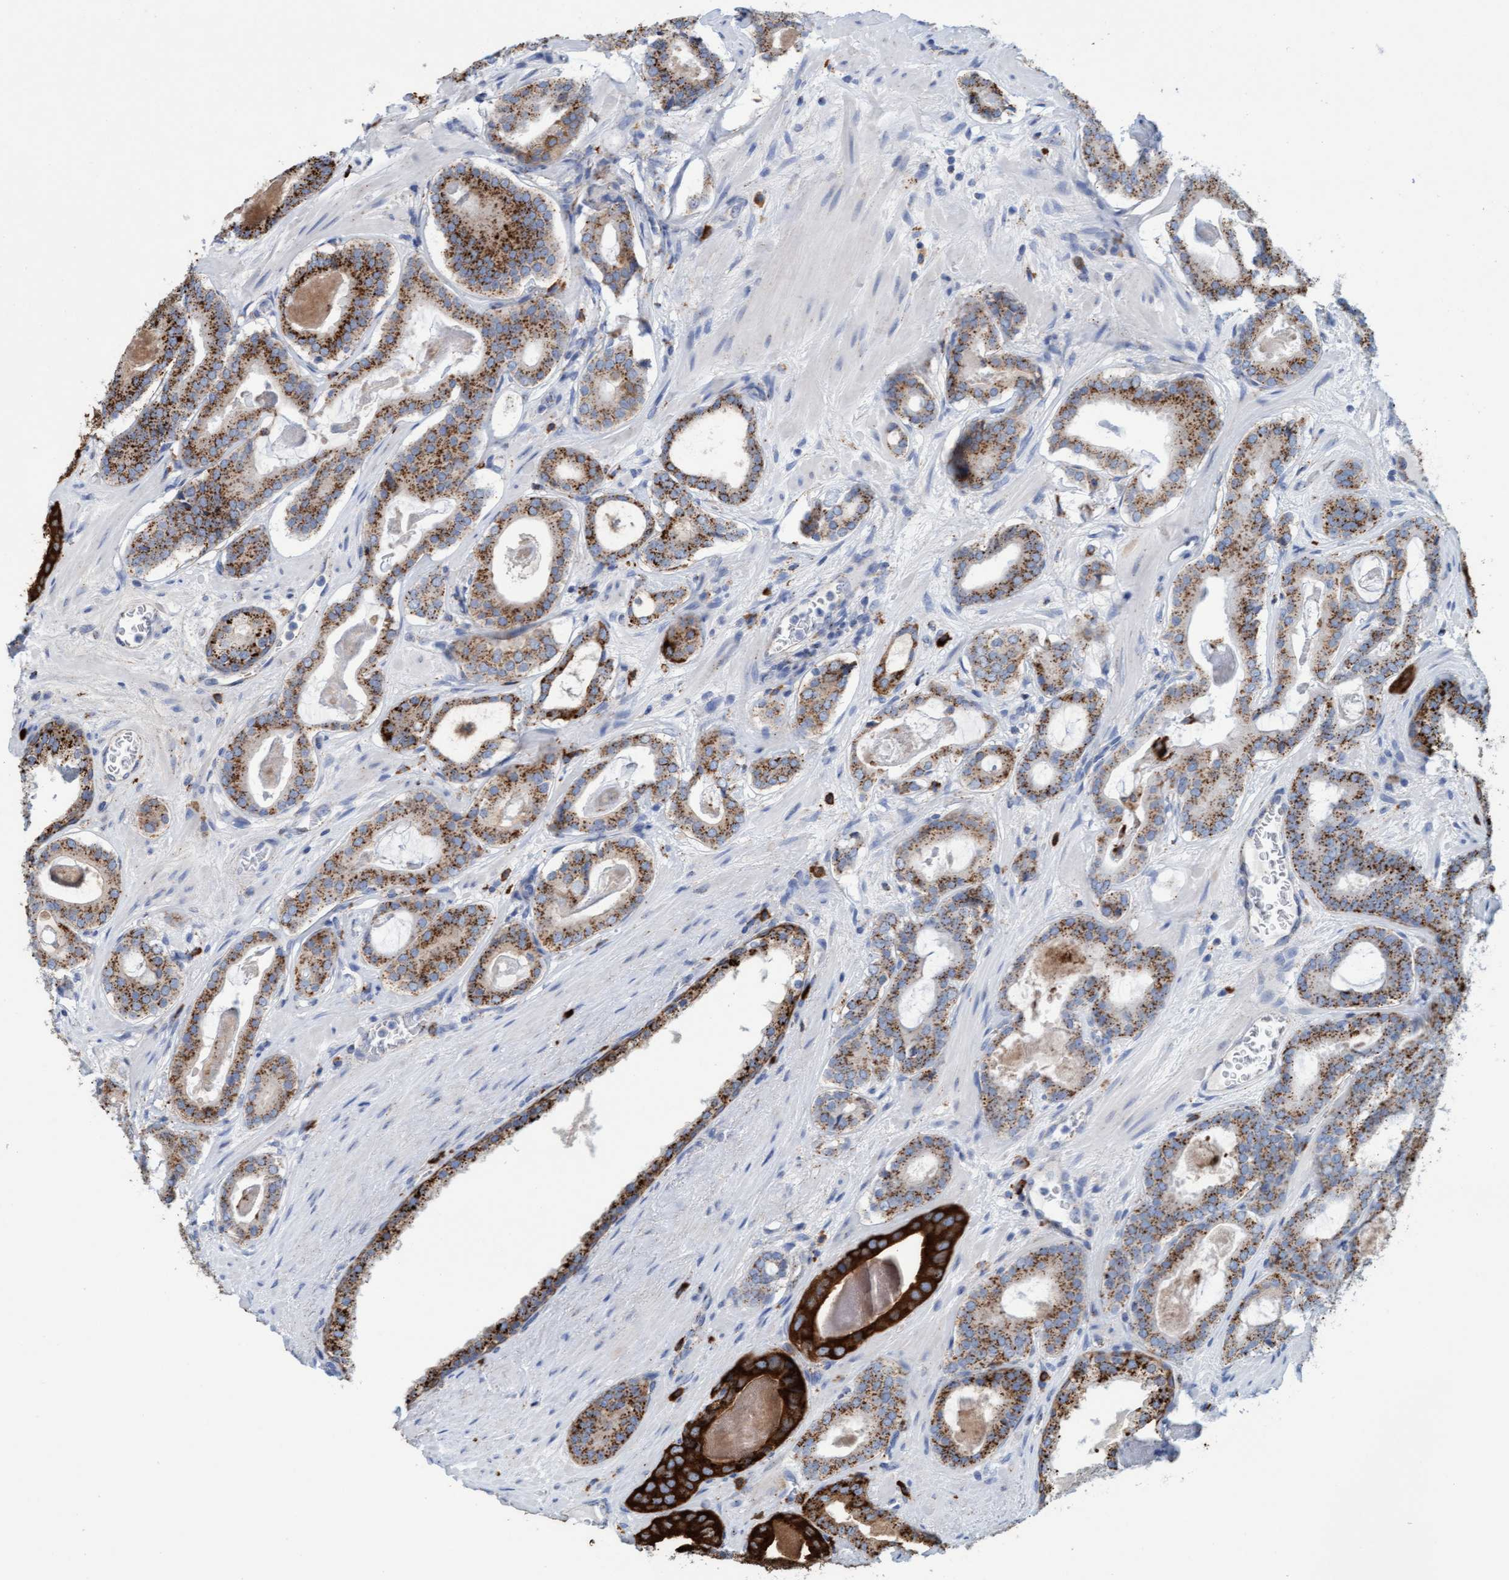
{"staining": {"intensity": "strong", "quantity": ">75%", "location": "cytoplasmic/membranous"}, "tissue": "prostate cancer", "cell_type": "Tumor cells", "image_type": "cancer", "snomed": [{"axis": "morphology", "description": "Adenocarcinoma, High grade"}, {"axis": "topography", "description": "Prostate"}], "caption": "About >75% of tumor cells in prostate cancer (adenocarcinoma (high-grade)) show strong cytoplasmic/membranous protein expression as visualized by brown immunohistochemical staining.", "gene": "SGSH", "patient": {"sex": "male", "age": 60}}